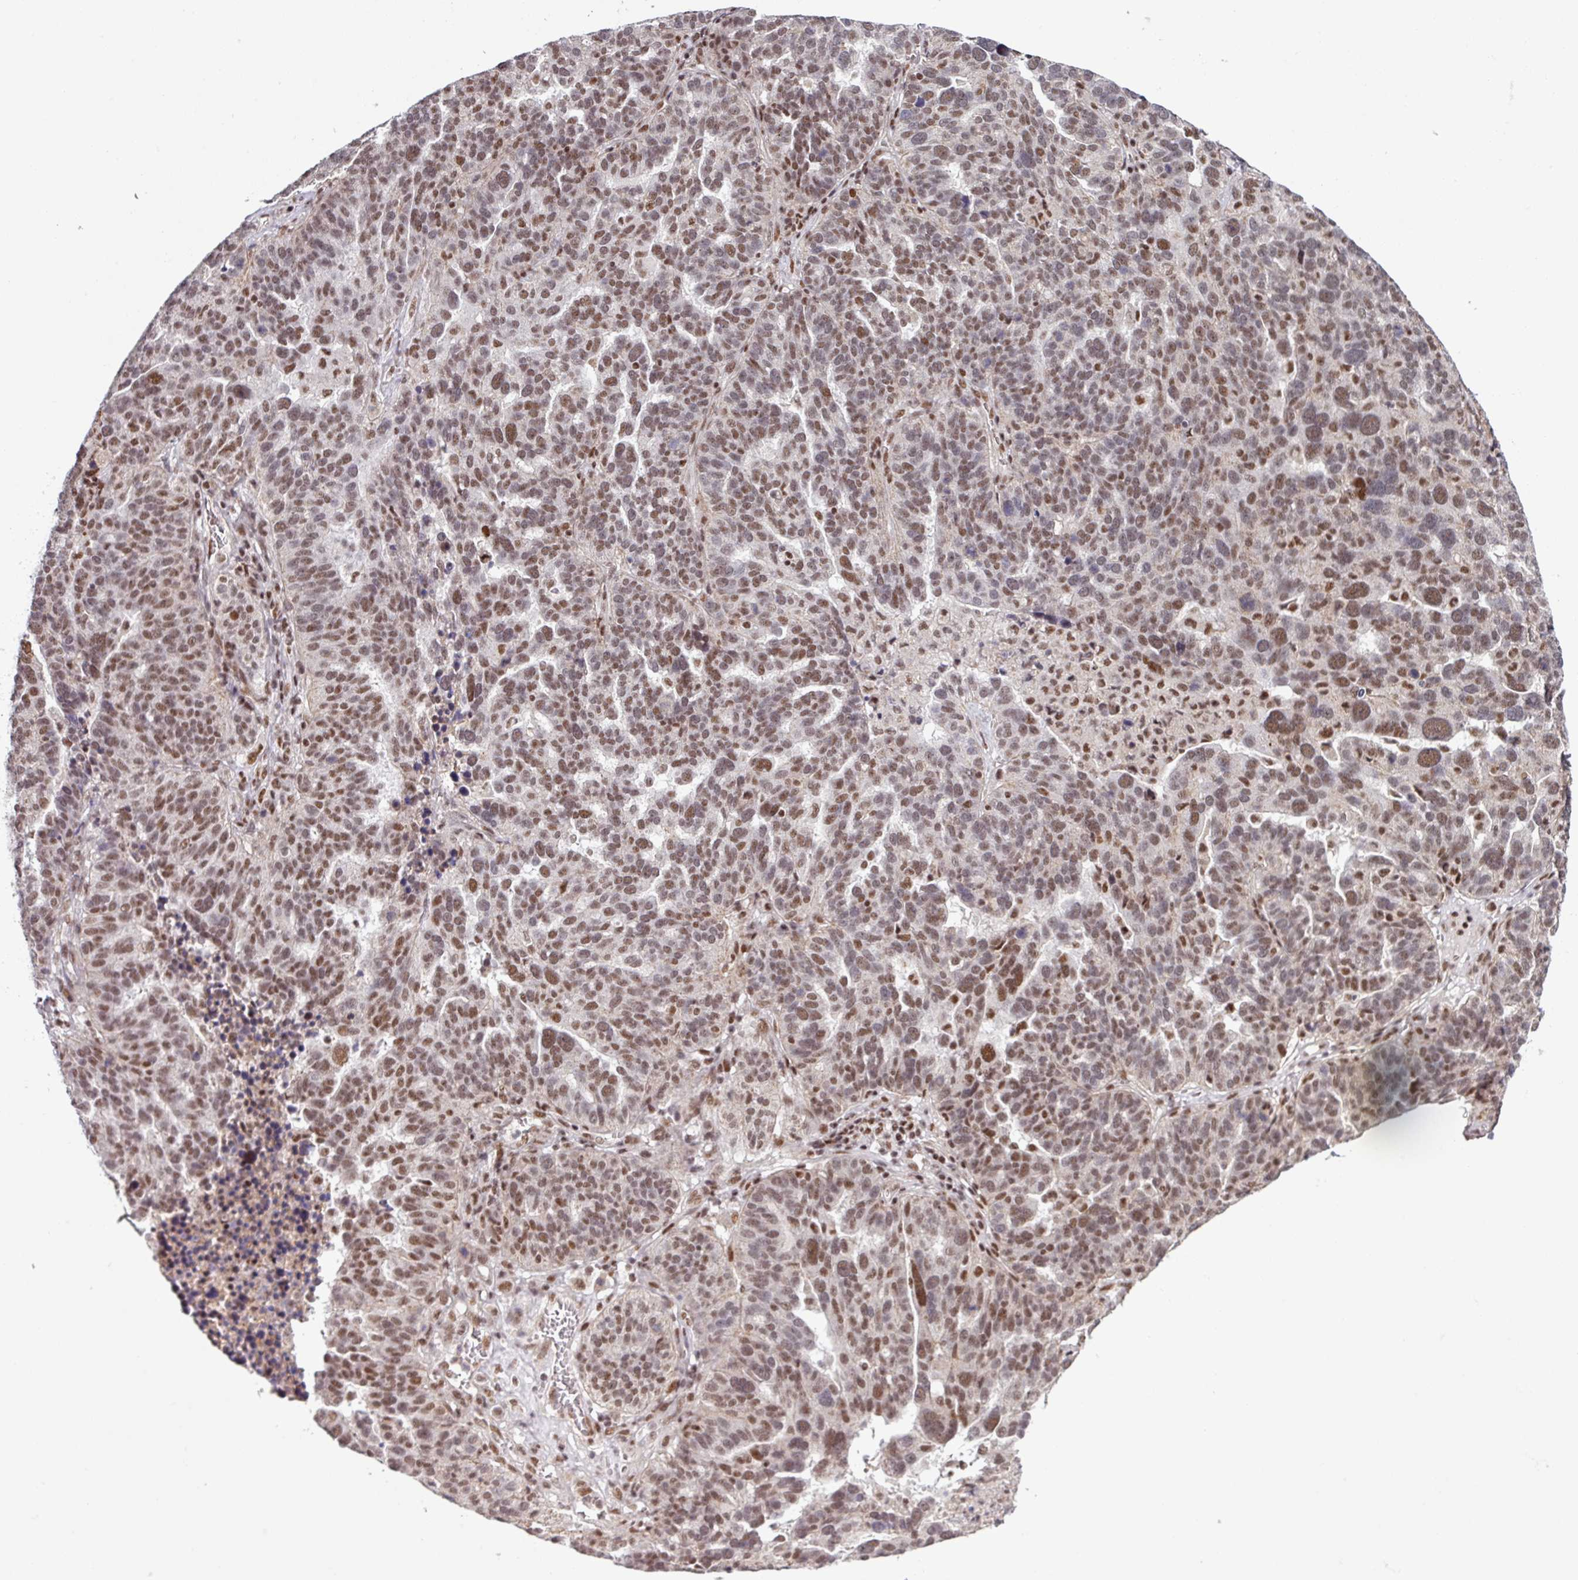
{"staining": {"intensity": "moderate", "quantity": ">75%", "location": "nuclear"}, "tissue": "ovarian cancer", "cell_type": "Tumor cells", "image_type": "cancer", "snomed": [{"axis": "morphology", "description": "Cystadenocarcinoma, serous, NOS"}, {"axis": "topography", "description": "Ovary"}], "caption": "A micrograph of human ovarian cancer stained for a protein demonstrates moderate nuclear brown staining in tumor cells.", "gene": "PHF23", "patient": {"sex": "female", "age": 59}}